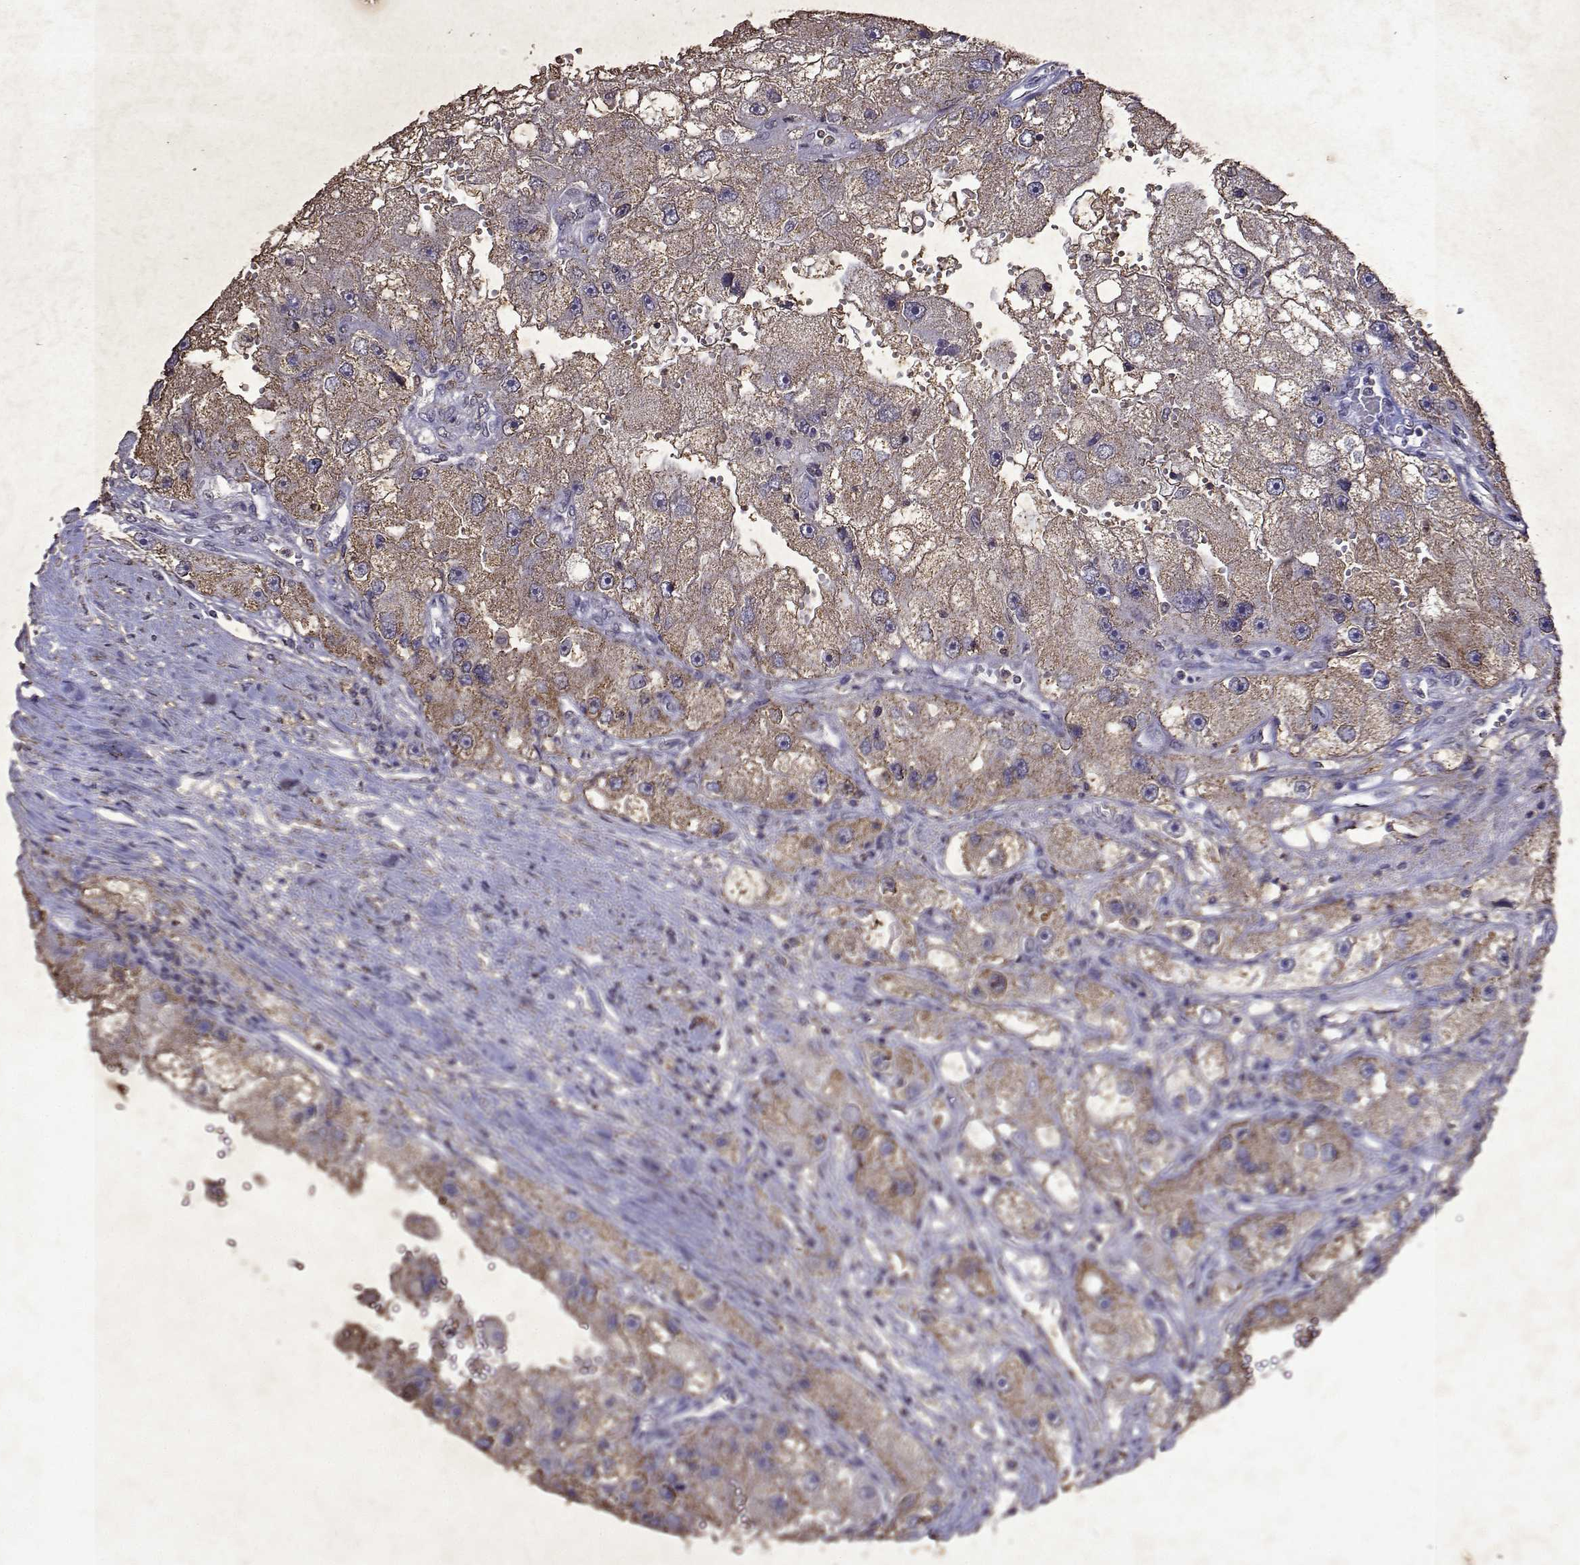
{"staining": {"intensity": "weak", "quantity": ">75%", "location": "cytoplasmic/membranous"}, "tissue": "renal cancer", "cell_type": "Tumor cells", "image_type": "cancer", "snomed": [{"axis": "morphology", "description": "Adenocarcinoma, NOS"}, {"axis": "topography", "description": "Kidney"}], "caption": "An IHC histopathology image of tumor tissue is shown. Protein staining in brown highlights weak cytoplasmic/membranous positivity in renal cancer within tumor cells. Ihc stains the protein in brown and the nuclei are stained blue.", "gene": "DUSP28", "patient": {"sex": "male", "age": 63}}